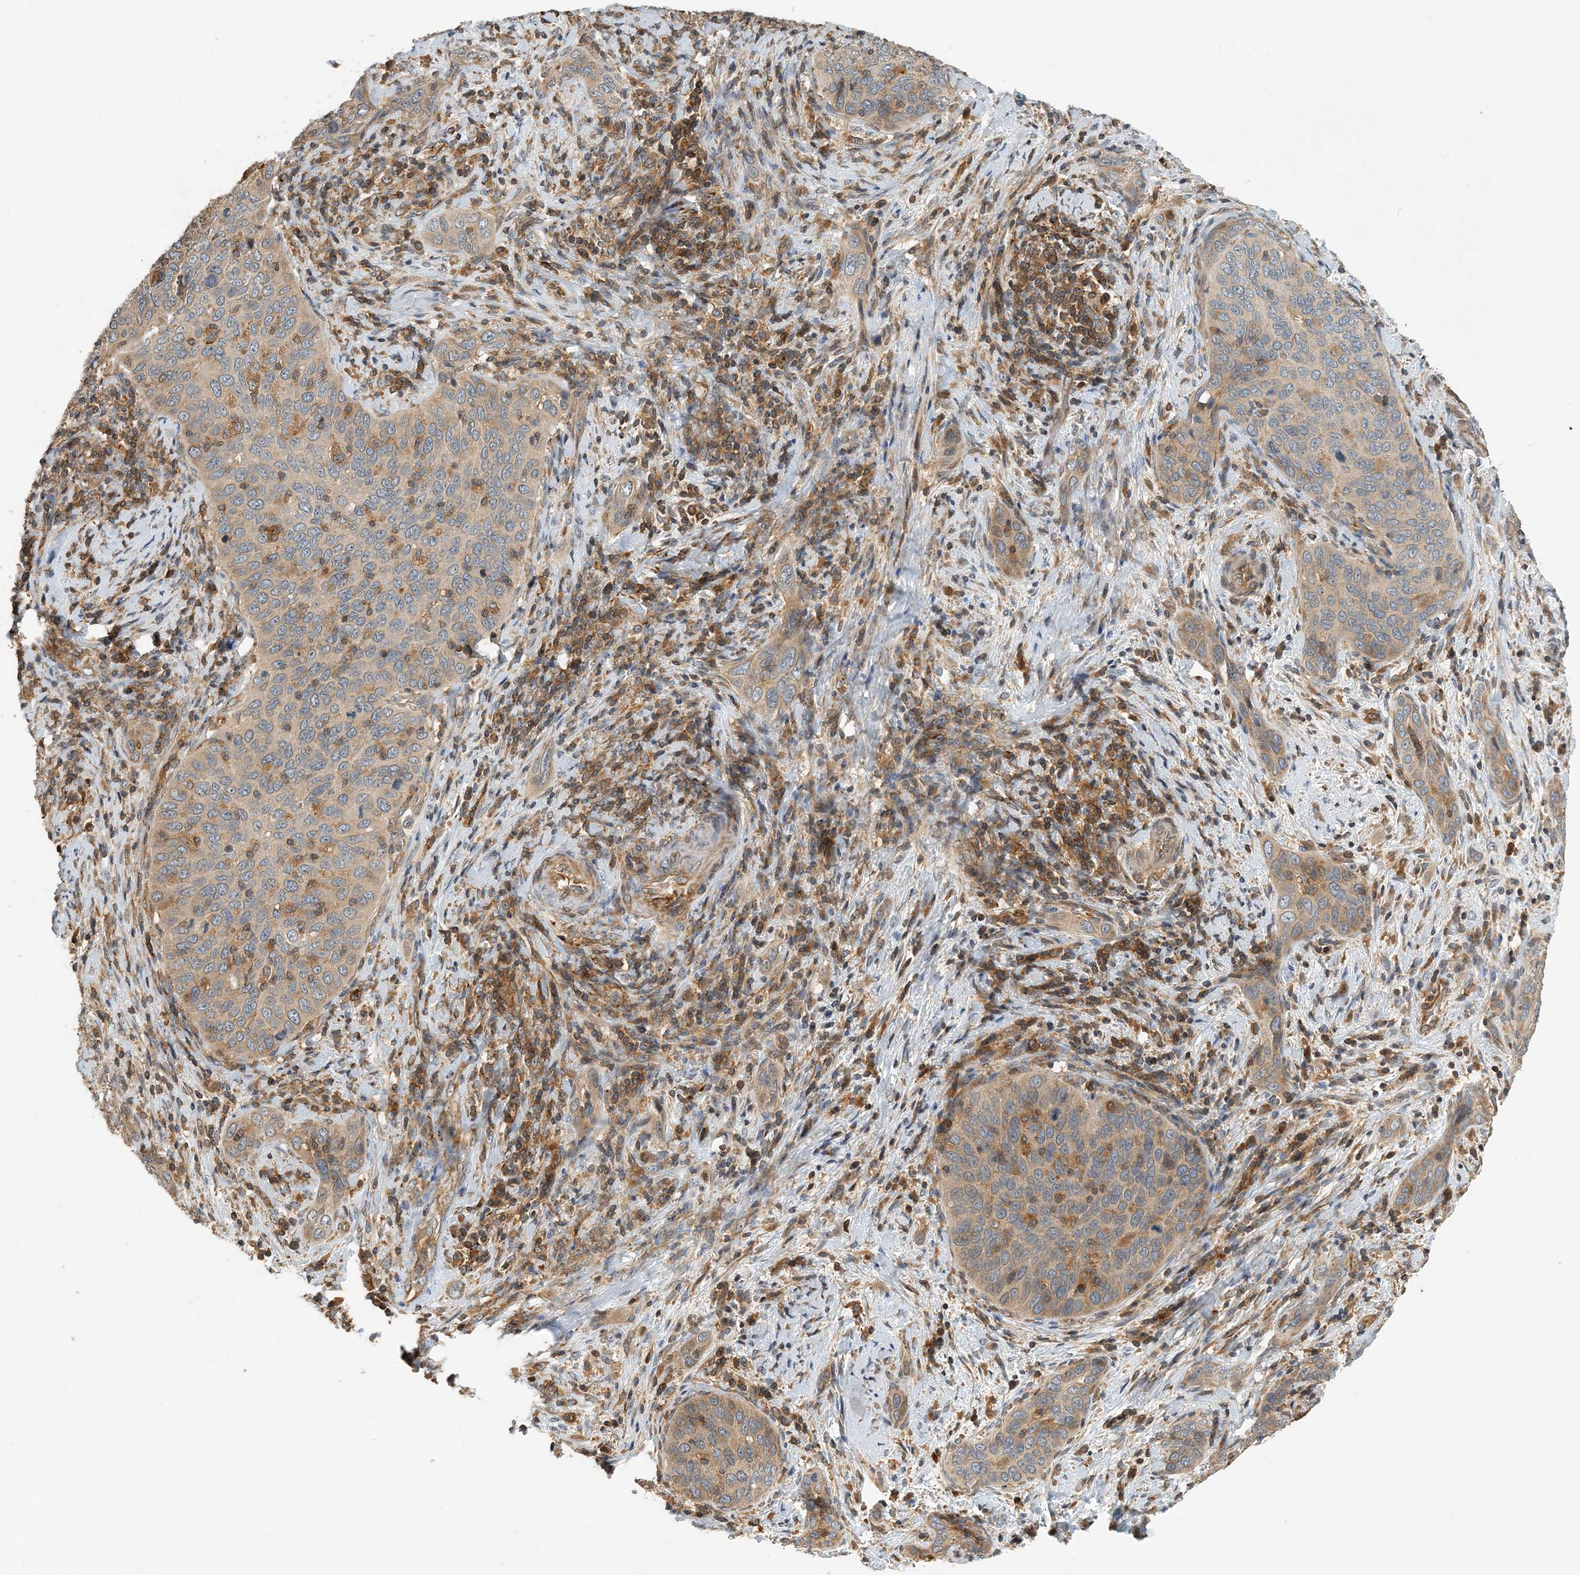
{"staining": {"intensity": "weak", "quantity": "25%-75%", "location": "cytoplasmic/membranous"}, "tissue": "cervical cancer", "cell_type": "Tumor cells", "image_type": "cancer", "snomed": [{"axis": "morphology", "description": "Squamous cell carcinoma, NOS"}, {"axis": "topography", "description": "Cervix"}], "caption": "Tumor cells display low levels of weak cytoplasmic/membranous staining in about 25%-75% of cells in human cervical cancer.", "gene": "COLEC11", "patient": {"sex": "female", "age": 60}}